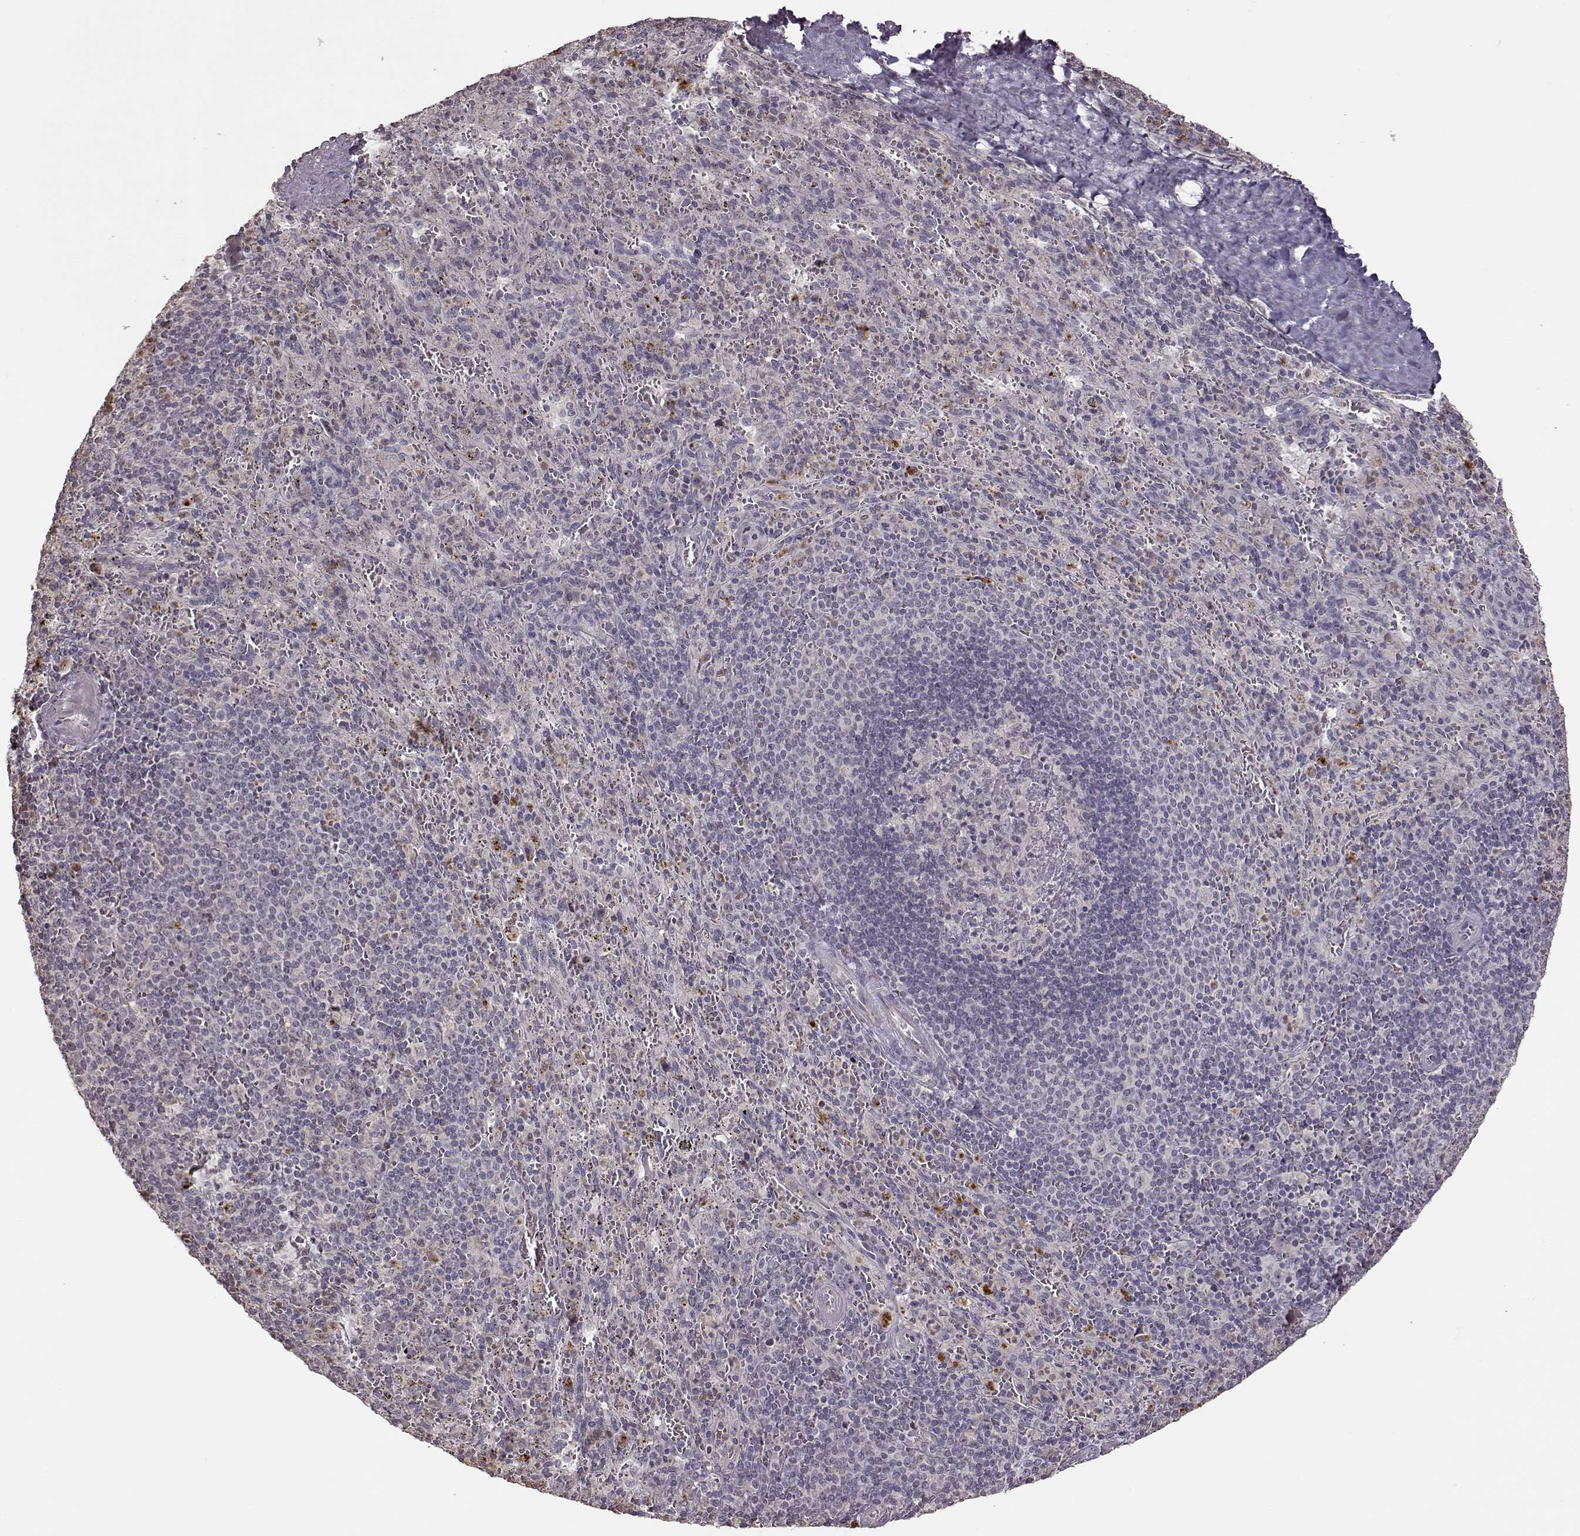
{"staining": {"intensity": "negative", "quantity": "none", "location": "none"}, "tissue": "spleen", "cell_type": "Cells in red pulp", "image_type": "normal", "snomed": [{"axis": "morphology", "description": "Normal tissue, NOS"}, {"axis": "topography", "description": "Spleen"}], "caption": "A micrograph of human spleen is negative for staining in cells in red pulp. The staining was performed using DAB (3,3'-diaminobenzidine) to visualize the protein expression in brown, while the nuclei were stained in blue with hematoxylin (Magnification: 20x).", "gene": "CRB1", "patient": {"sex": "male", "age": 57}}